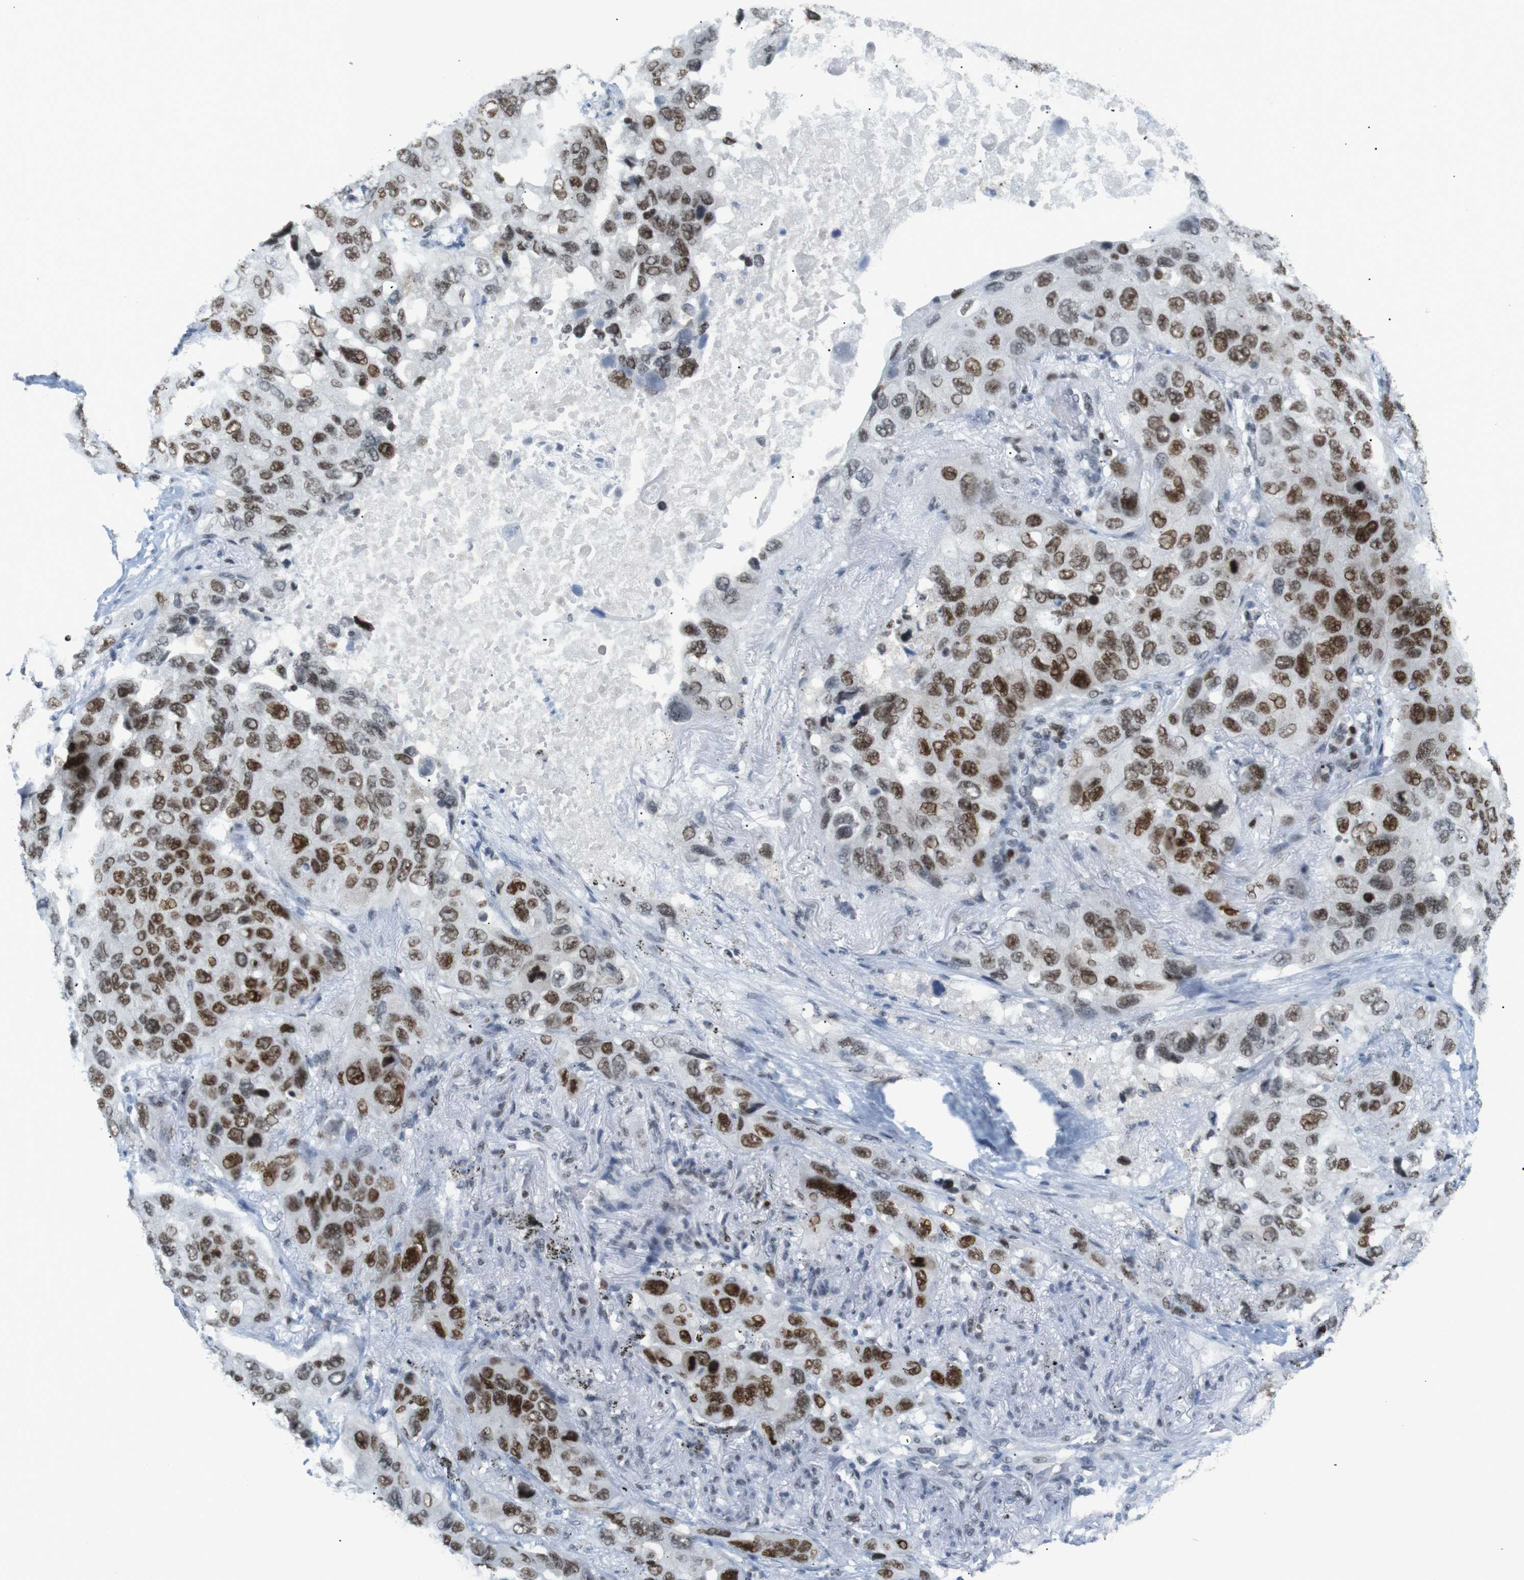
{"staining": {"intensity": "strong", "quantity": ">75%", "location": "nuclear"}, "tissue": "lung cancer", "cell_type": "Tumor cells", "image_type": "cancer", "snomed": [{"axis": "morphology", "description": "Squamous cell carcinoma, NOS"}, {"axis": "topography", "description": "Lung"}], "caption": "Brown immunohistochemical staining in squamous cell carcinoma (lung) exhibits strong nuclear expression in about >75% of tumor cells. (brown staining indicates protein expression, while blue staining denotes nuclei).", "gene": "RIOX2", "patient": {"sex": "female", "age": 73}}